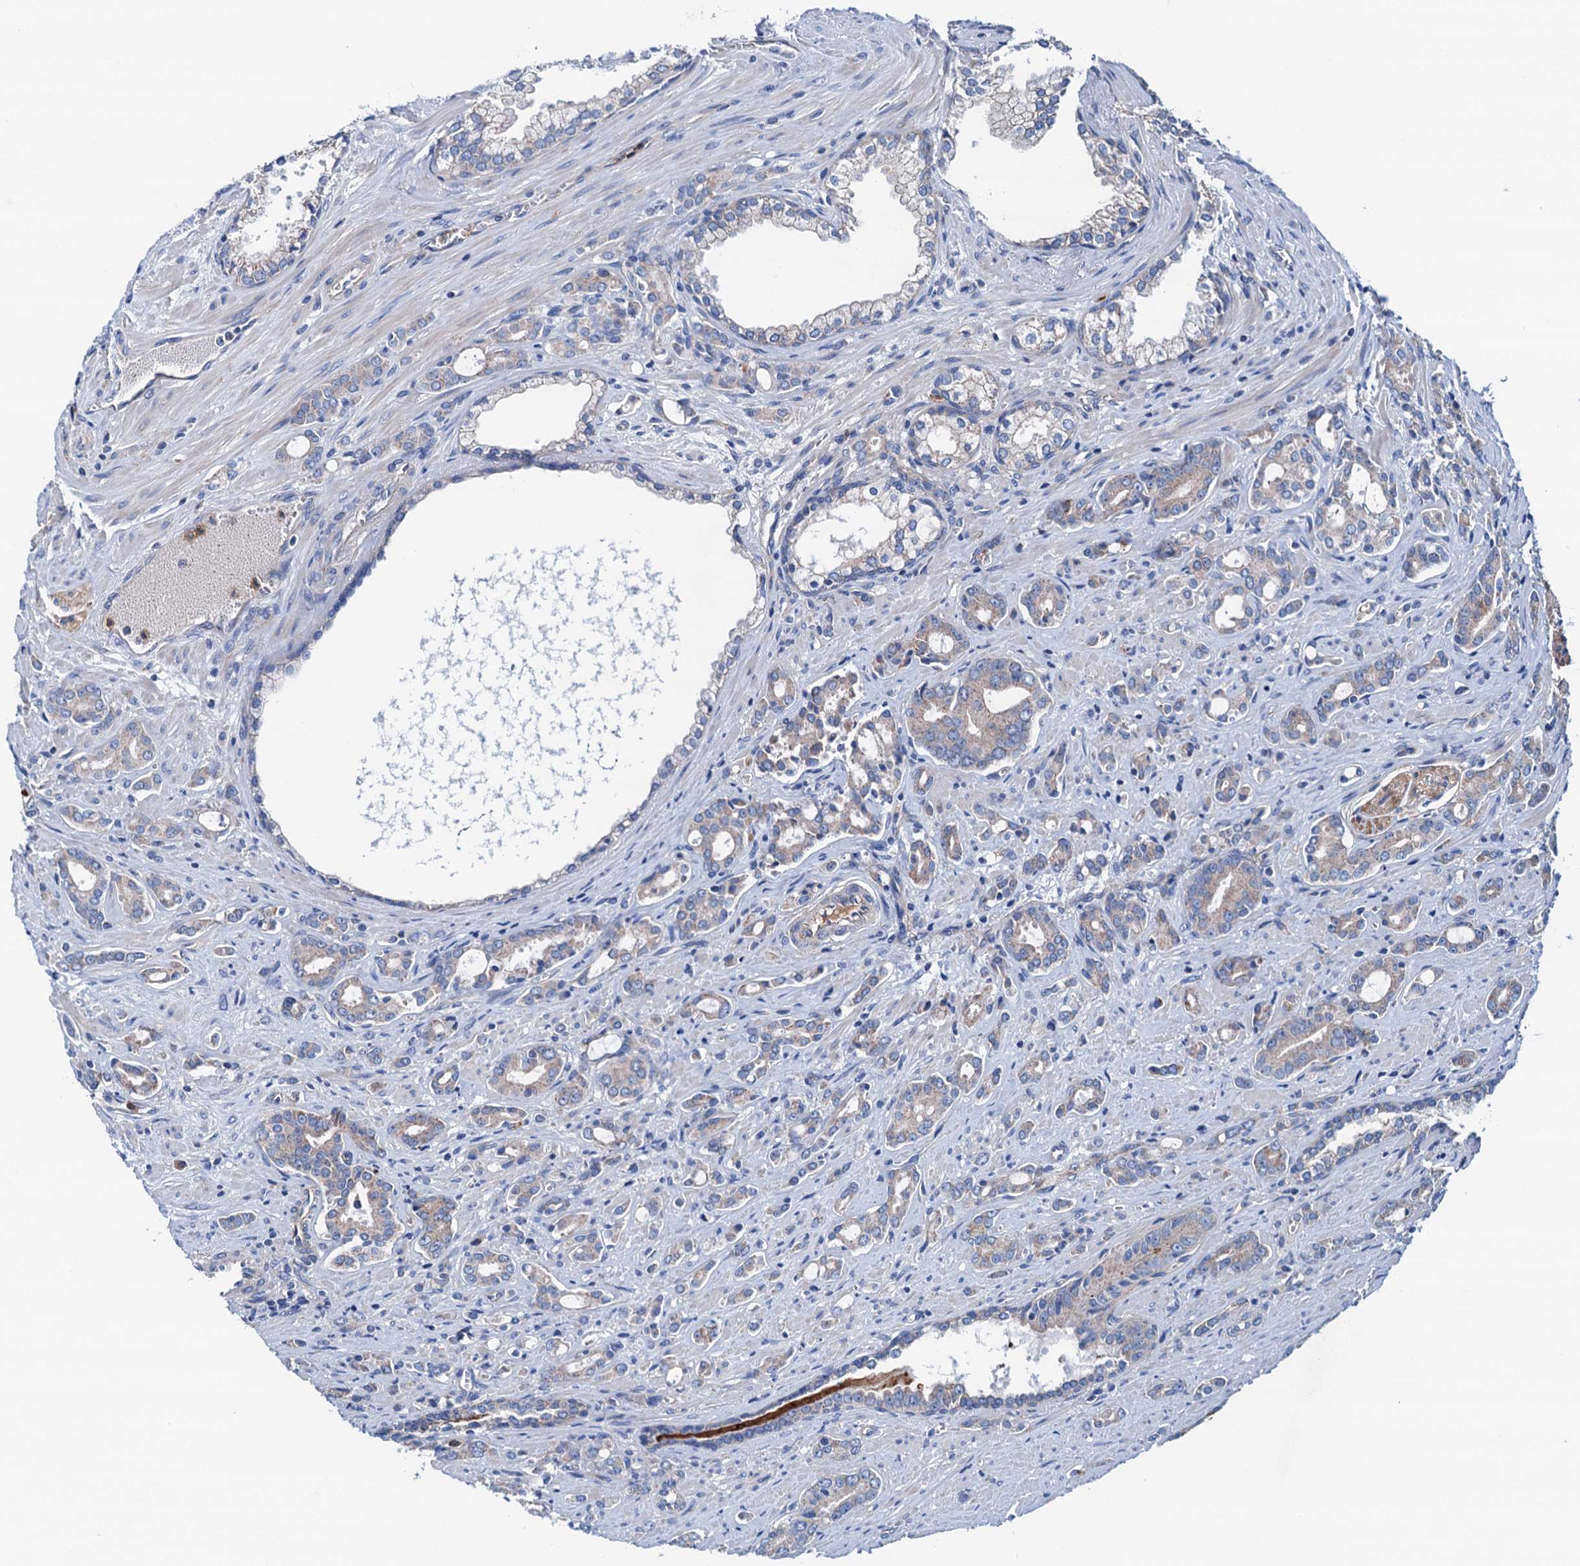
{"staining": {"intensity": "negative", "quantity": "none", "location": "none"}, "tissue": "prostate cancer", "cell_type": "Tumor cells", "image_type": "cancer", "snomed": [{"axis": "morphology", "description": "Adenocarcinoma, High grade"}, {"axis": "topography", "description": "Prostate"}], "caption": "Adenocarcinoma (high-grade) (prostate) was stained to show a protein in brown. There is no significant staining in tumor cells.", "gene": "RASSF9", "patient": {"sex": "male", "age": 72}}